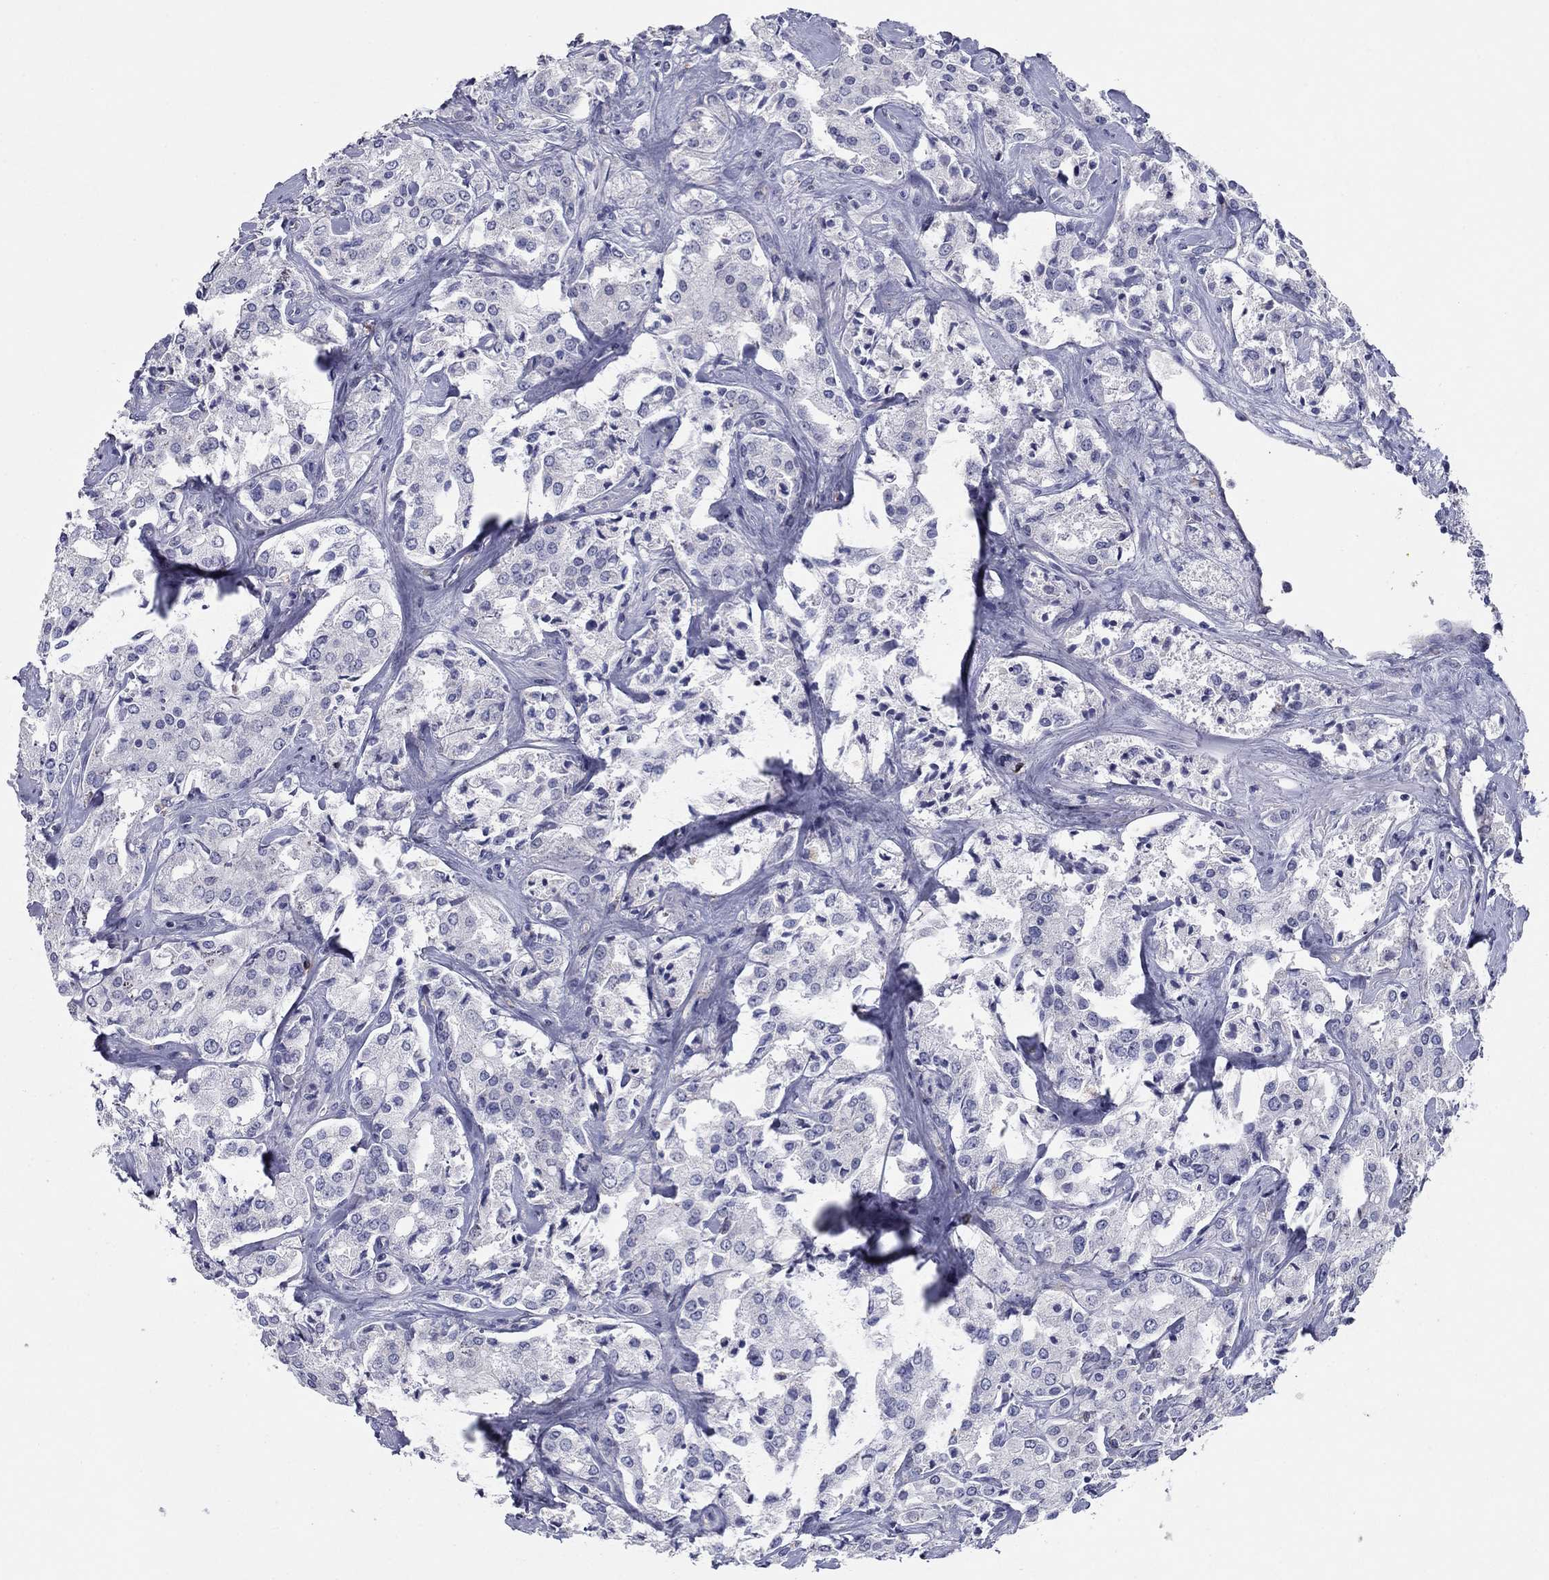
{"staining": {"intensity": "negative", "quantity": "none", "location": "none"}, "tissue": "prostate cancer", "cell_type": "Tumor cells", "image_type": "cancer", "snomed": [{"axis": "morphology", "description": "Adenocarcinoma, NOS"}, {"axis": "topography", "description": "Prostate"}], "caption": "IHC of adenocarcinoma (prostate) reveals no staining in tumor cells.", "gene": "ITGAE", "patient": {"sex": "male", "age": 66}}